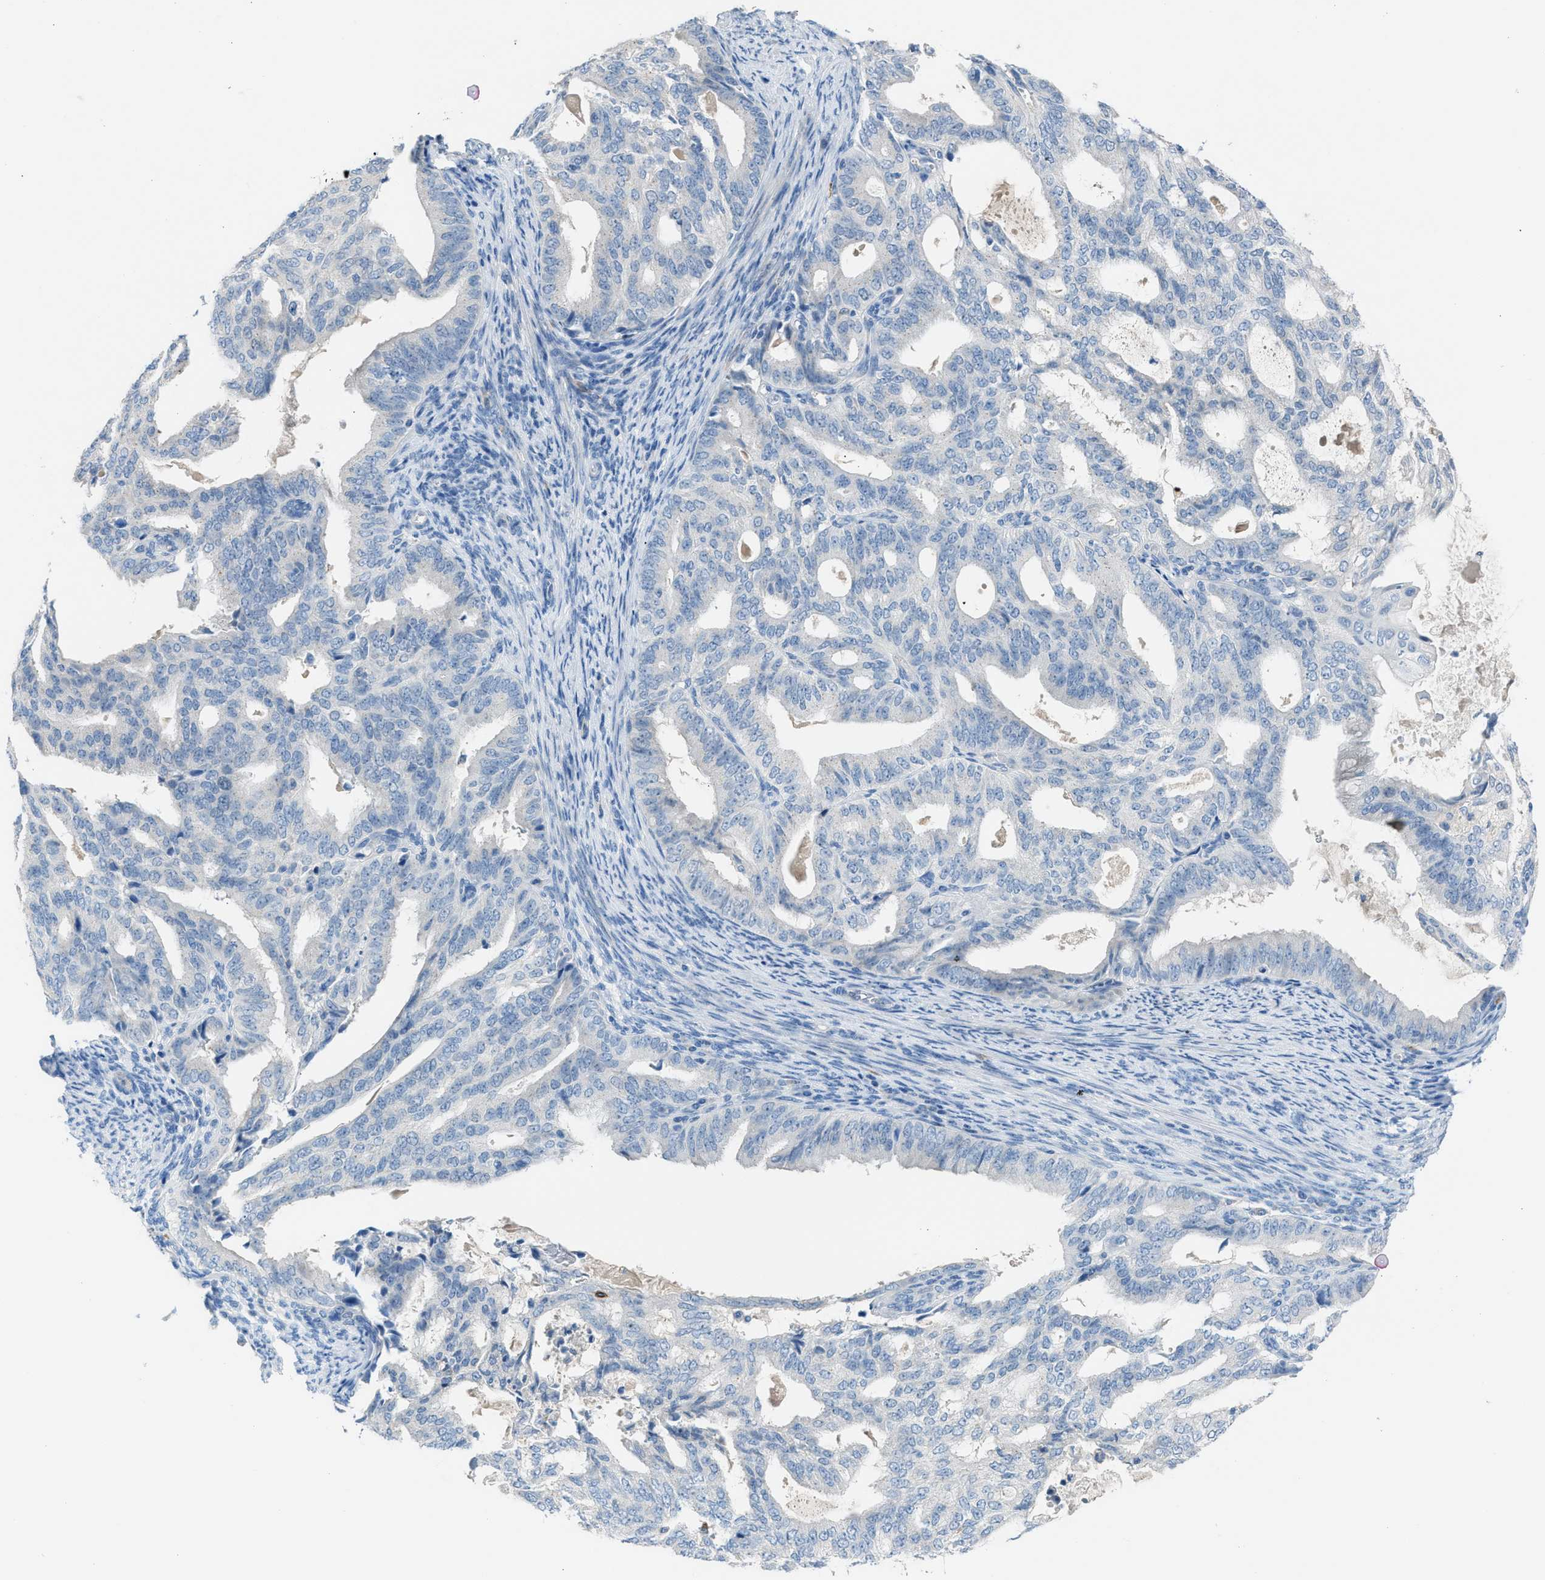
{"staining": {"intensity": "negative", "quantity": "none", "location": "none"}, "tissue": "endometrial cancer", "cell_type": "Tumor cells", "image_type": "cancer", "snomed": [{"axis": "morphology", "description": "Adenocarcinoma, NOS"}, {"axis": "topography", "description": "Endometrium"}], "caption": "The micrograph shows no significant expression in tumor cells of endometrial cancer.", "gene": "CLEC10A", "patient": {"sex": "female", "age": 58}}